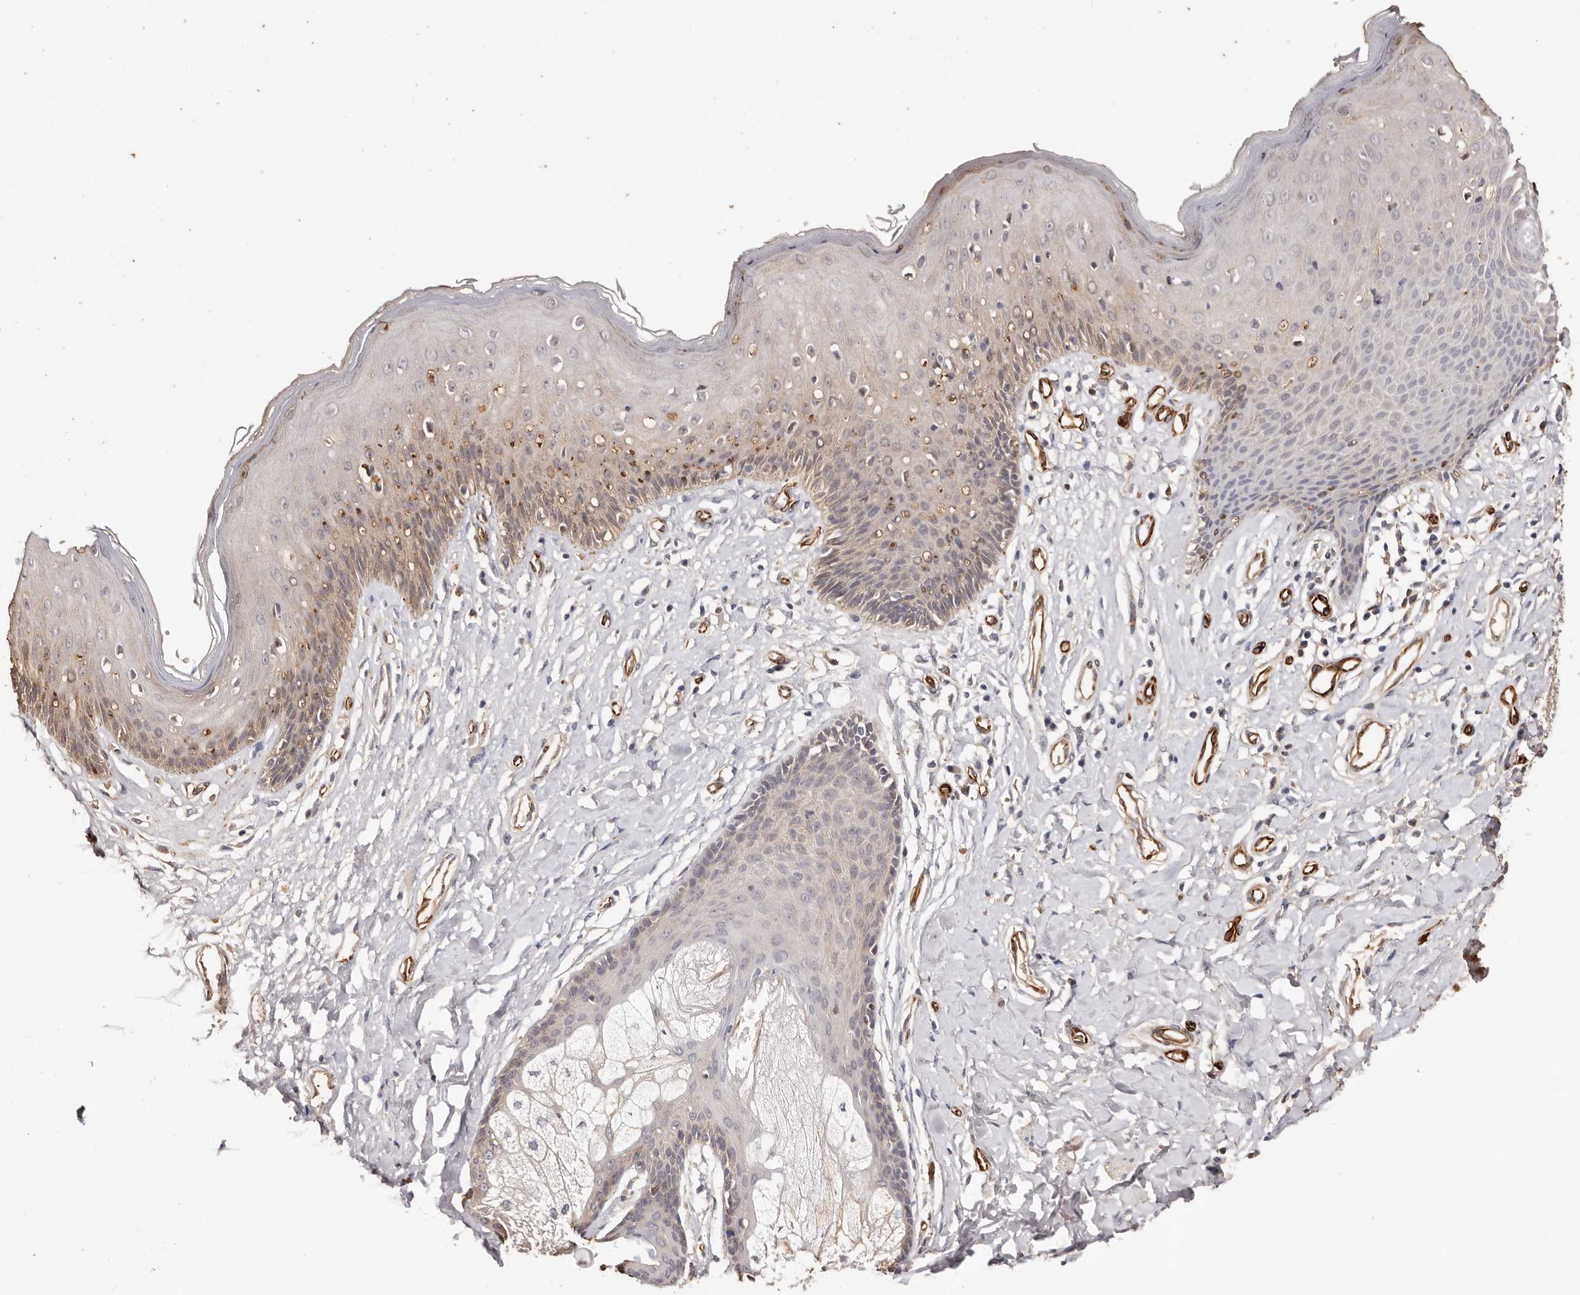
{"staining": {"intensity": "weak", "quantity": "25%-75%", "location": "cytoplasmic/membranous"}, "tissue": "skin", "cell_type": "Epidermal cells", "image_type": "normal", "snomed": [{"axis": "morphology", "description": "Normal tissue, NOS"}, {"axis": "morphology", "description": "Squamous cell carcinoma, NOS"}, {"axis": "topography", "description": "Vulva"}], "caption": "Immunohistochemical staining of unremarkable skin exhibits low levels of weak cytoplasmic/membranous expression in about 25%-75% of epidermal cells.", "gene": "ZNF557", "patient": {"sex": "female", "age": 85}}